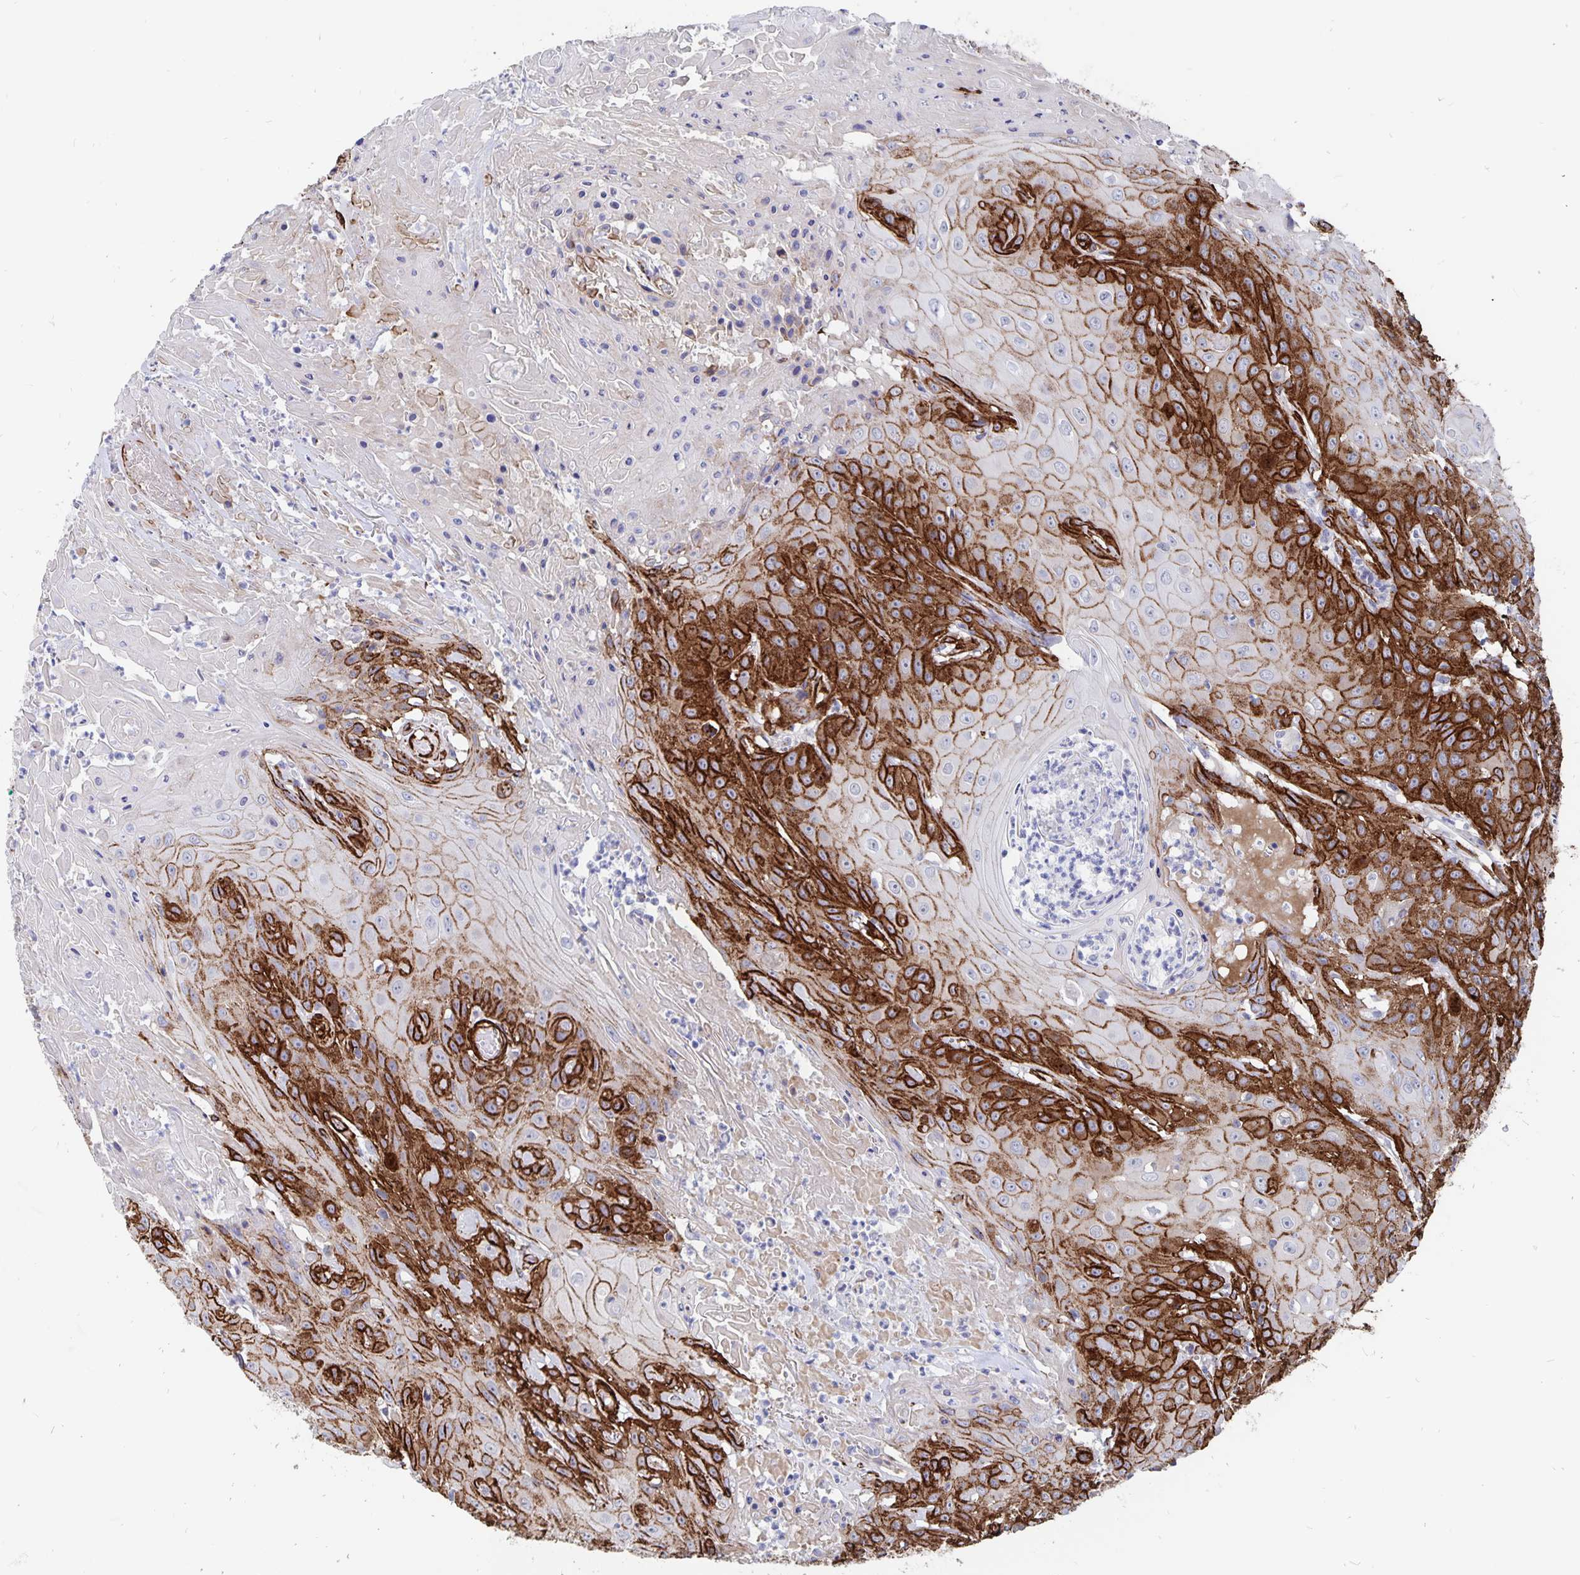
{"staining": {"intensity": "strong", "quantity": "25%-75%", "location": "cytoplasmic/membranous"}, "tissue": "head and neck cancer", "cell_type": "Tumor cells", "image_type": "cancer", "snomed": [{"axis": "morphology", "description": "Squamous cell carcinoma, NOS"}, {"axis": "topography", "description": "Skin"}, {"axis": "topography", "description": "Head-Neck"}], "caption": "Protein expression analysis of human head and neck cancer (squamous cell carcinoma) reveals strong cytoplasmic/membranous positivity in approximately 25%-75% of tumor cells.", "gene": "DCHS2", "patient": {"sex": "male", "age": 80}}